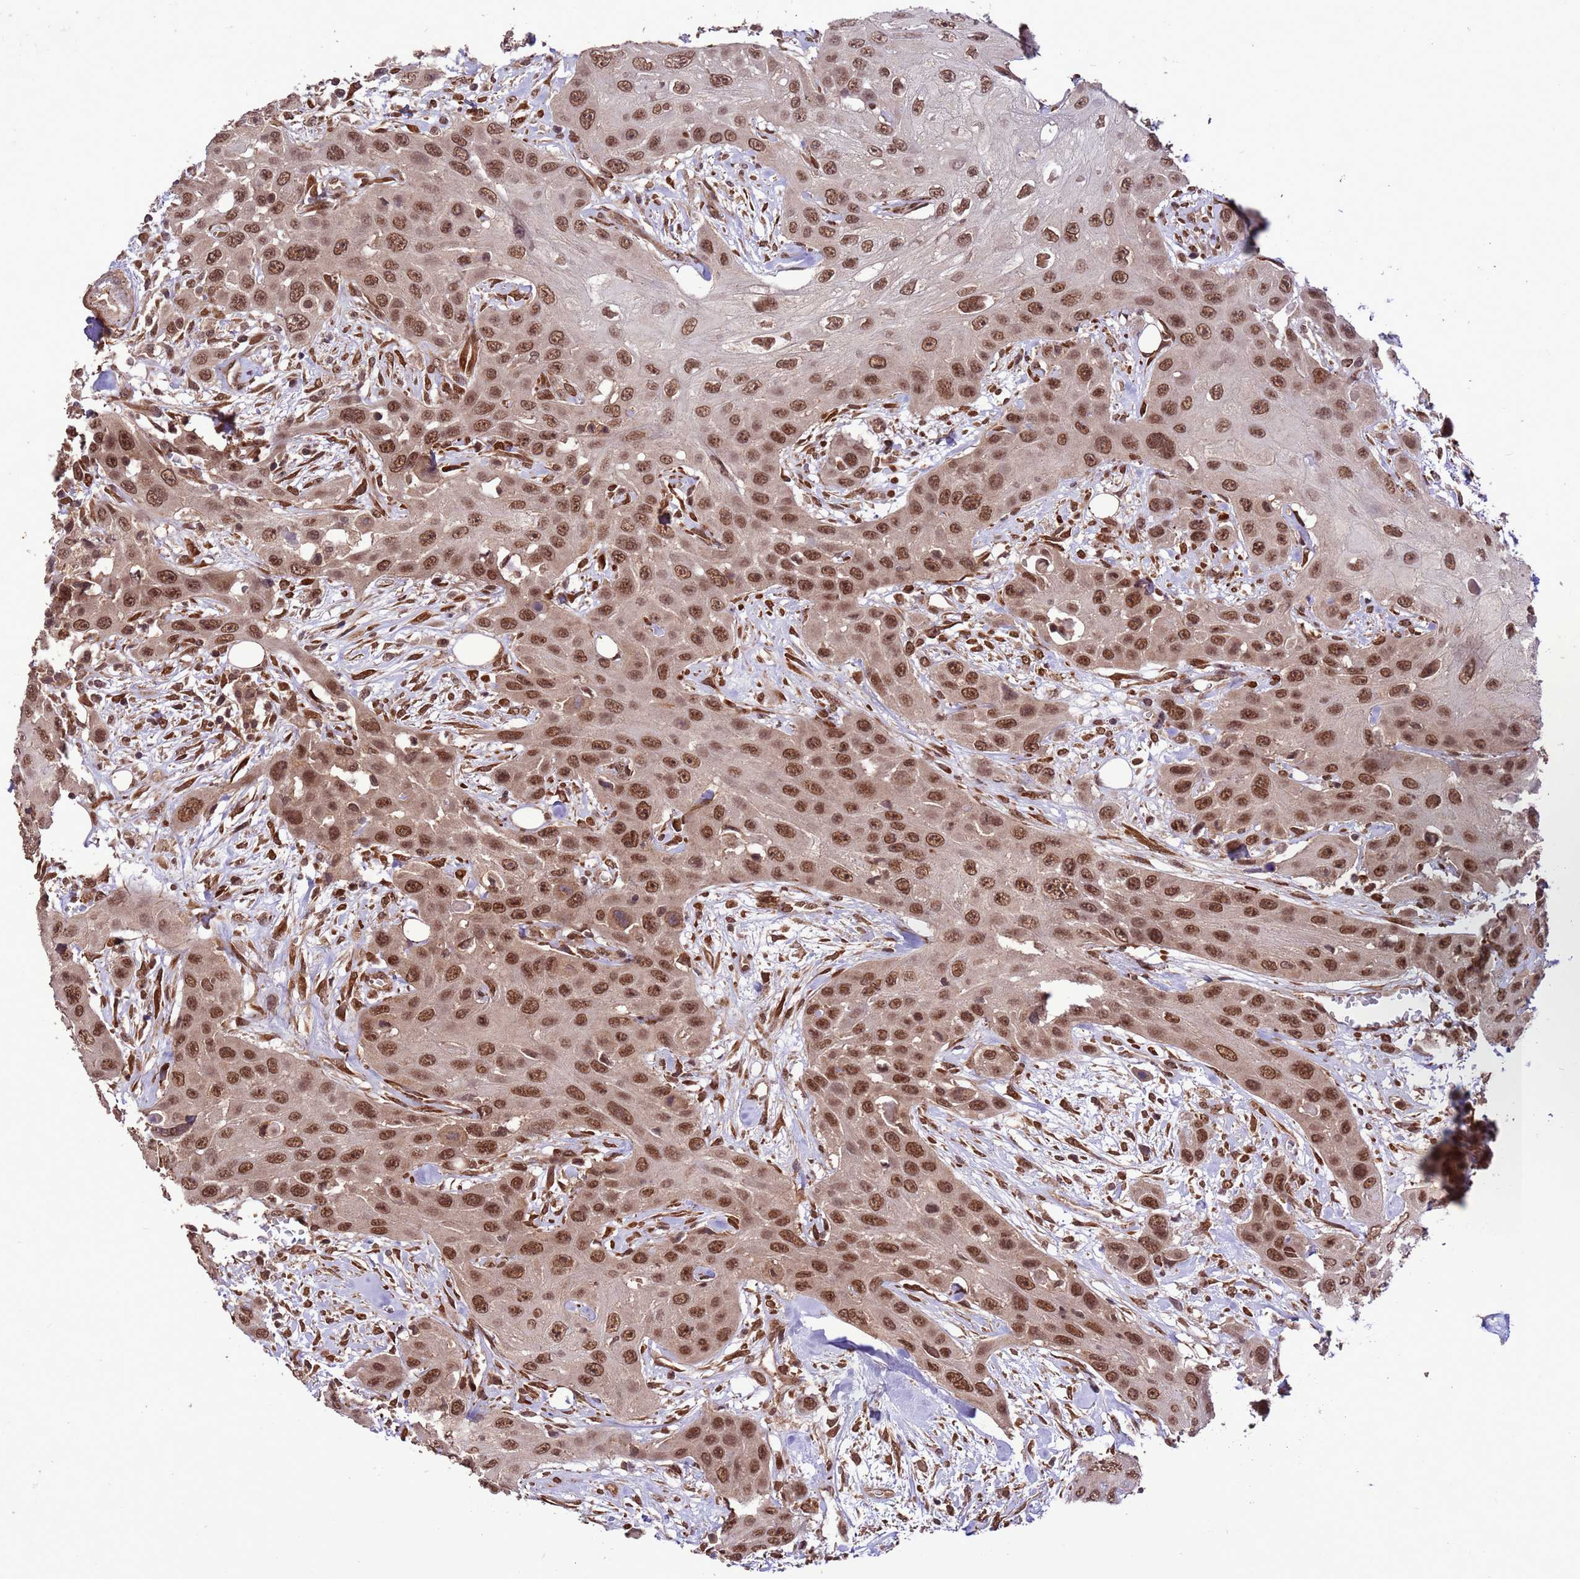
{"staining": {"intensity": "moderate", "quantity": ">75%", "location": "nuclear"}, "tissue": "head and neck cancer", "cell_type": "Tumor cells", "image_type": "cancer", "snomed": [{"axis": "morphology", "description": "Squamous cell carcinoma, NOS"}, {"axis": "topography", "description": "Head-Neck"}], "caption": "Immunohistochemical staining of head and neck cancer displays medium levels of moderate nuclear expression in about >75% of tumor cells.", "gene": "VSTM4", "patient": {"sex": "male", "age": 81}}